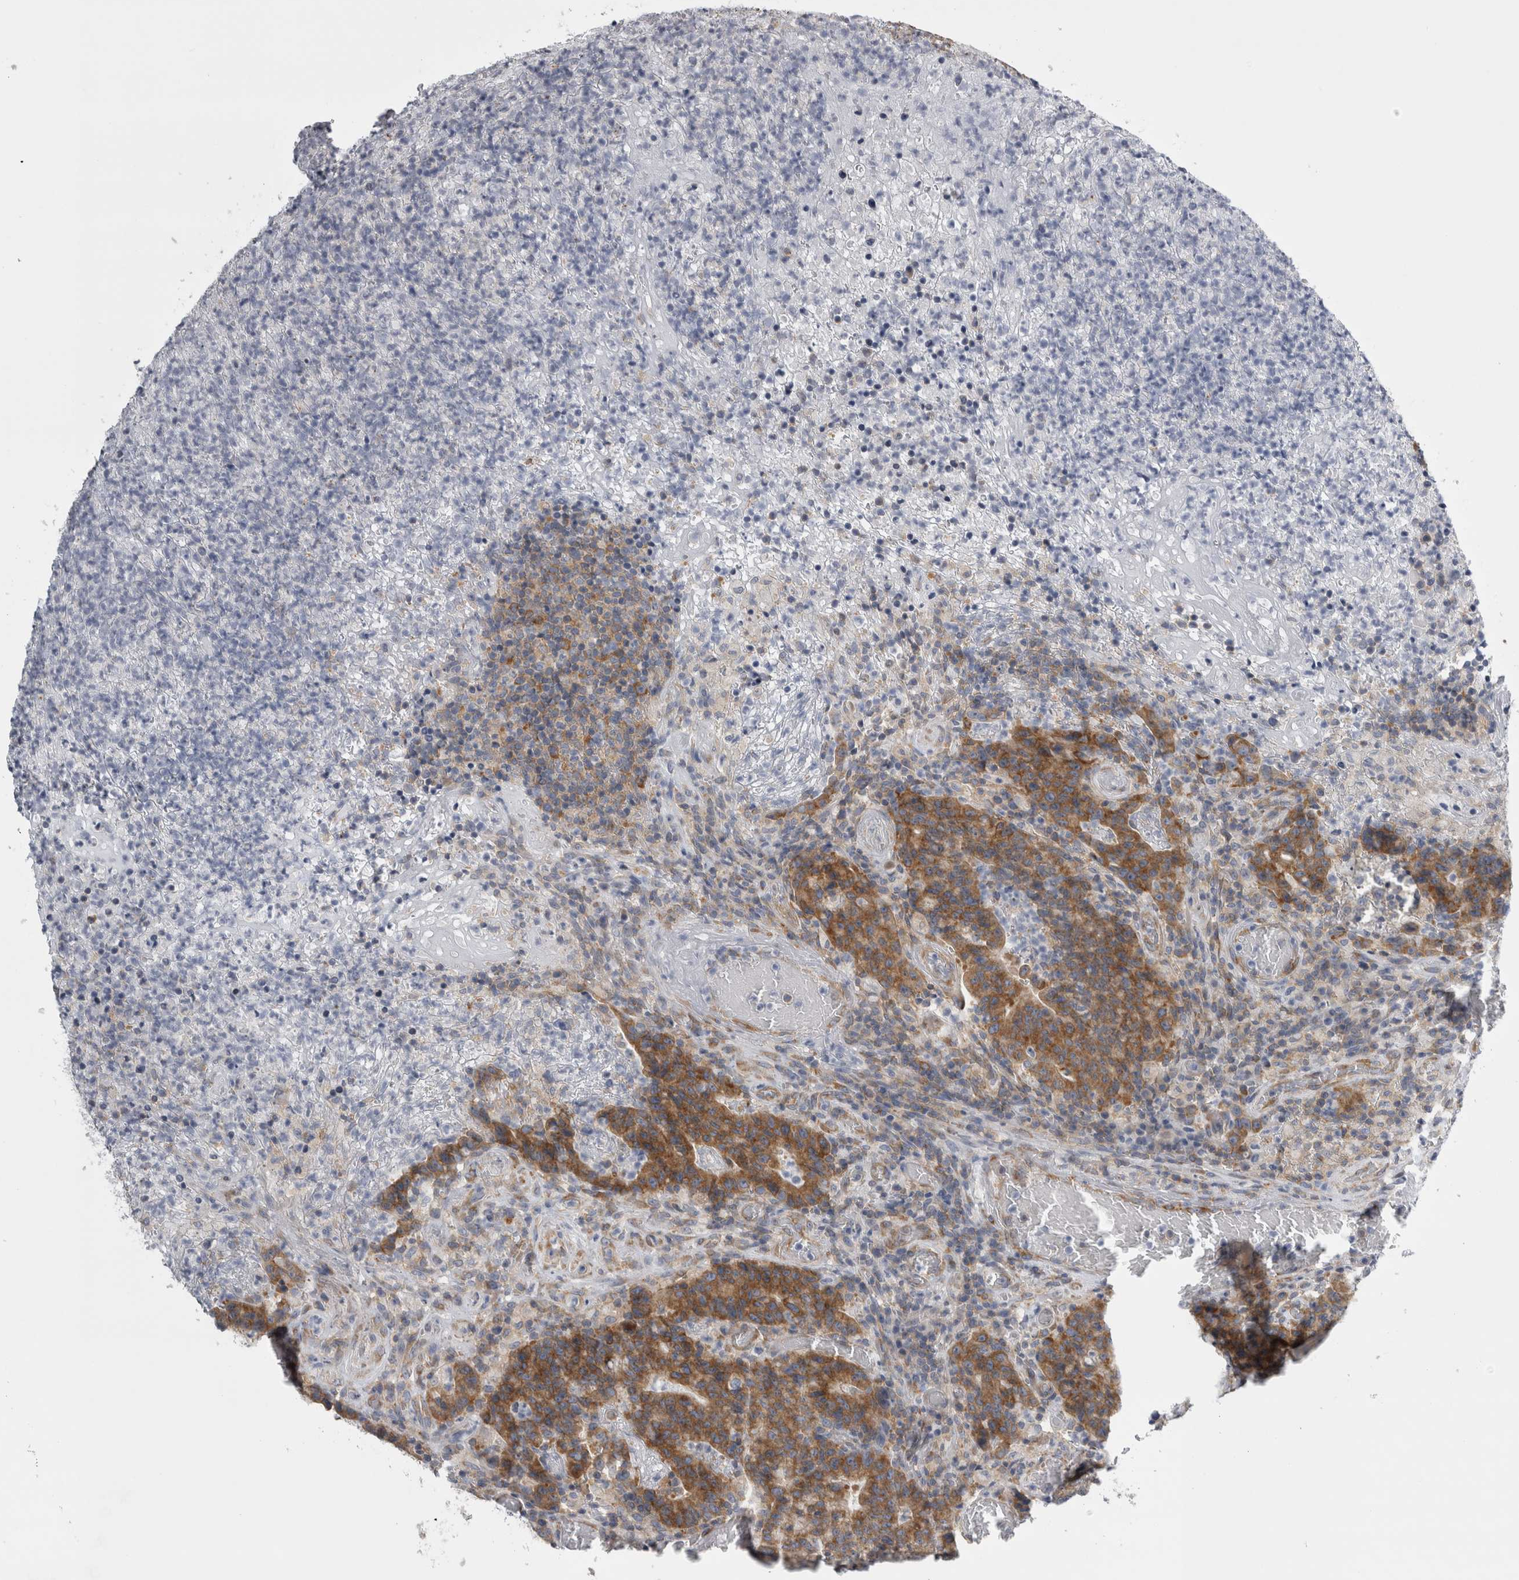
{"staining": {"intensity": "moderate", "quantity": ">75%", "location": "cytoplasmic/membranous"}, "tissue": "colorectal cancer", "cell_type": "Tumor cells", "image_type": "cancer", "snomed": [{"axis": "morphology", "description": "Adenocarcinoma, NOS"}, {"axis": "topography", "description": "Colon"}], "caption": "About >75% of tumor cells in colorectal cancer (adenocarcinoma) show moderate cytoplasmic/membranous protein positivity as visualized by brown immunohistochemical staining.", "gene": "PRRC2C", "patient": {"sex": "female", "age": 75}}